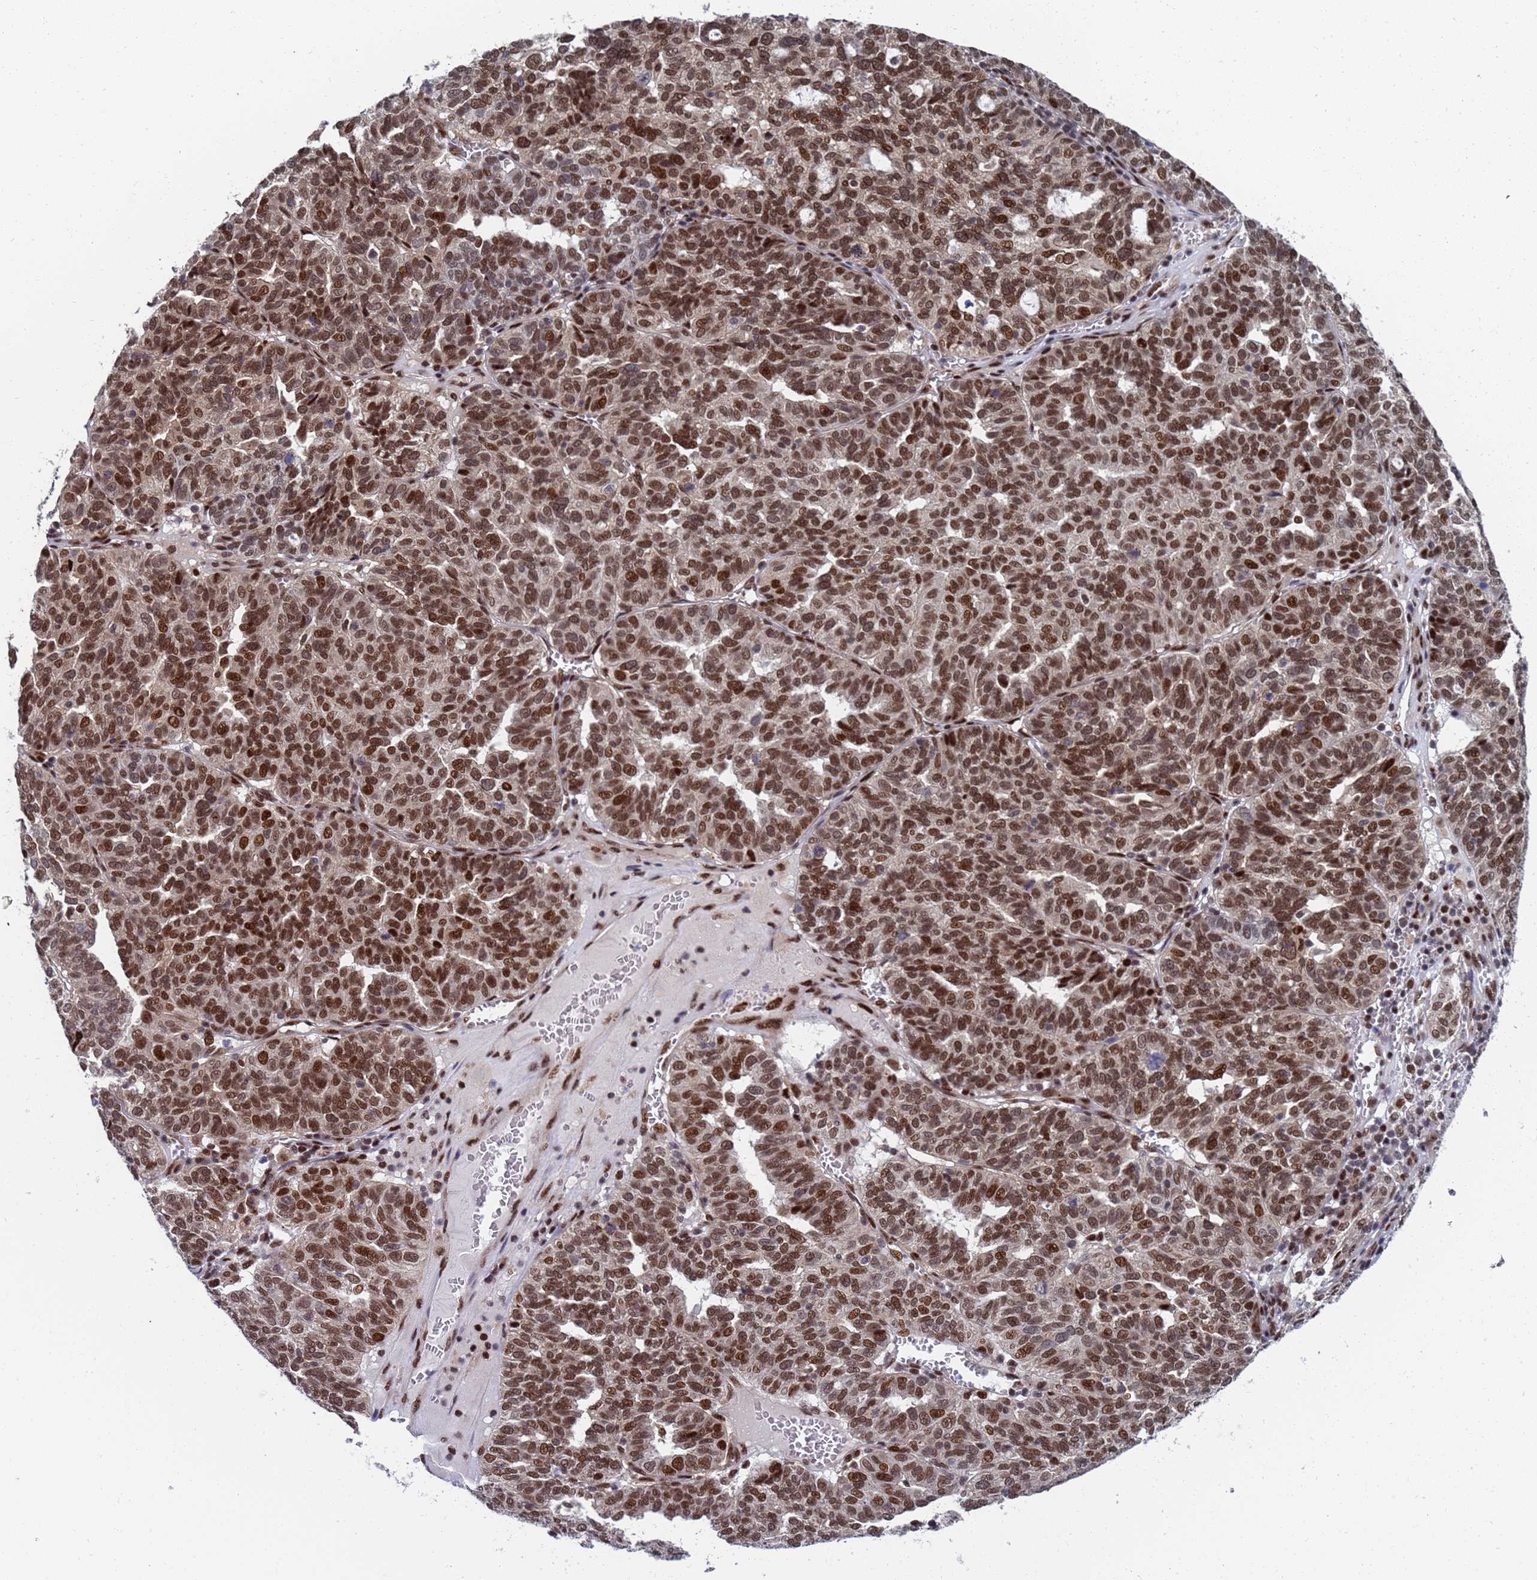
{"staining": {"intensity": "strong", "quantity": ">75%", "location": "nuclear"}, "tissue": "ovarian cancer", "cell_type": "Tumor cells", "image_type": "cancer", "snomed": [{"axis": "morphology", "description": "Cystadenocarcinoma, serous, NOS"}, {"axis": "topography", "description": "Ovary"}], "caption": "Immunohistochemical staining of human ovarian cancer demonstrates strong nuclear protein expression in about >75% of tumor cells.", "gene": "AP5Z1", "patient": {"sex": "female", "age": 59}}